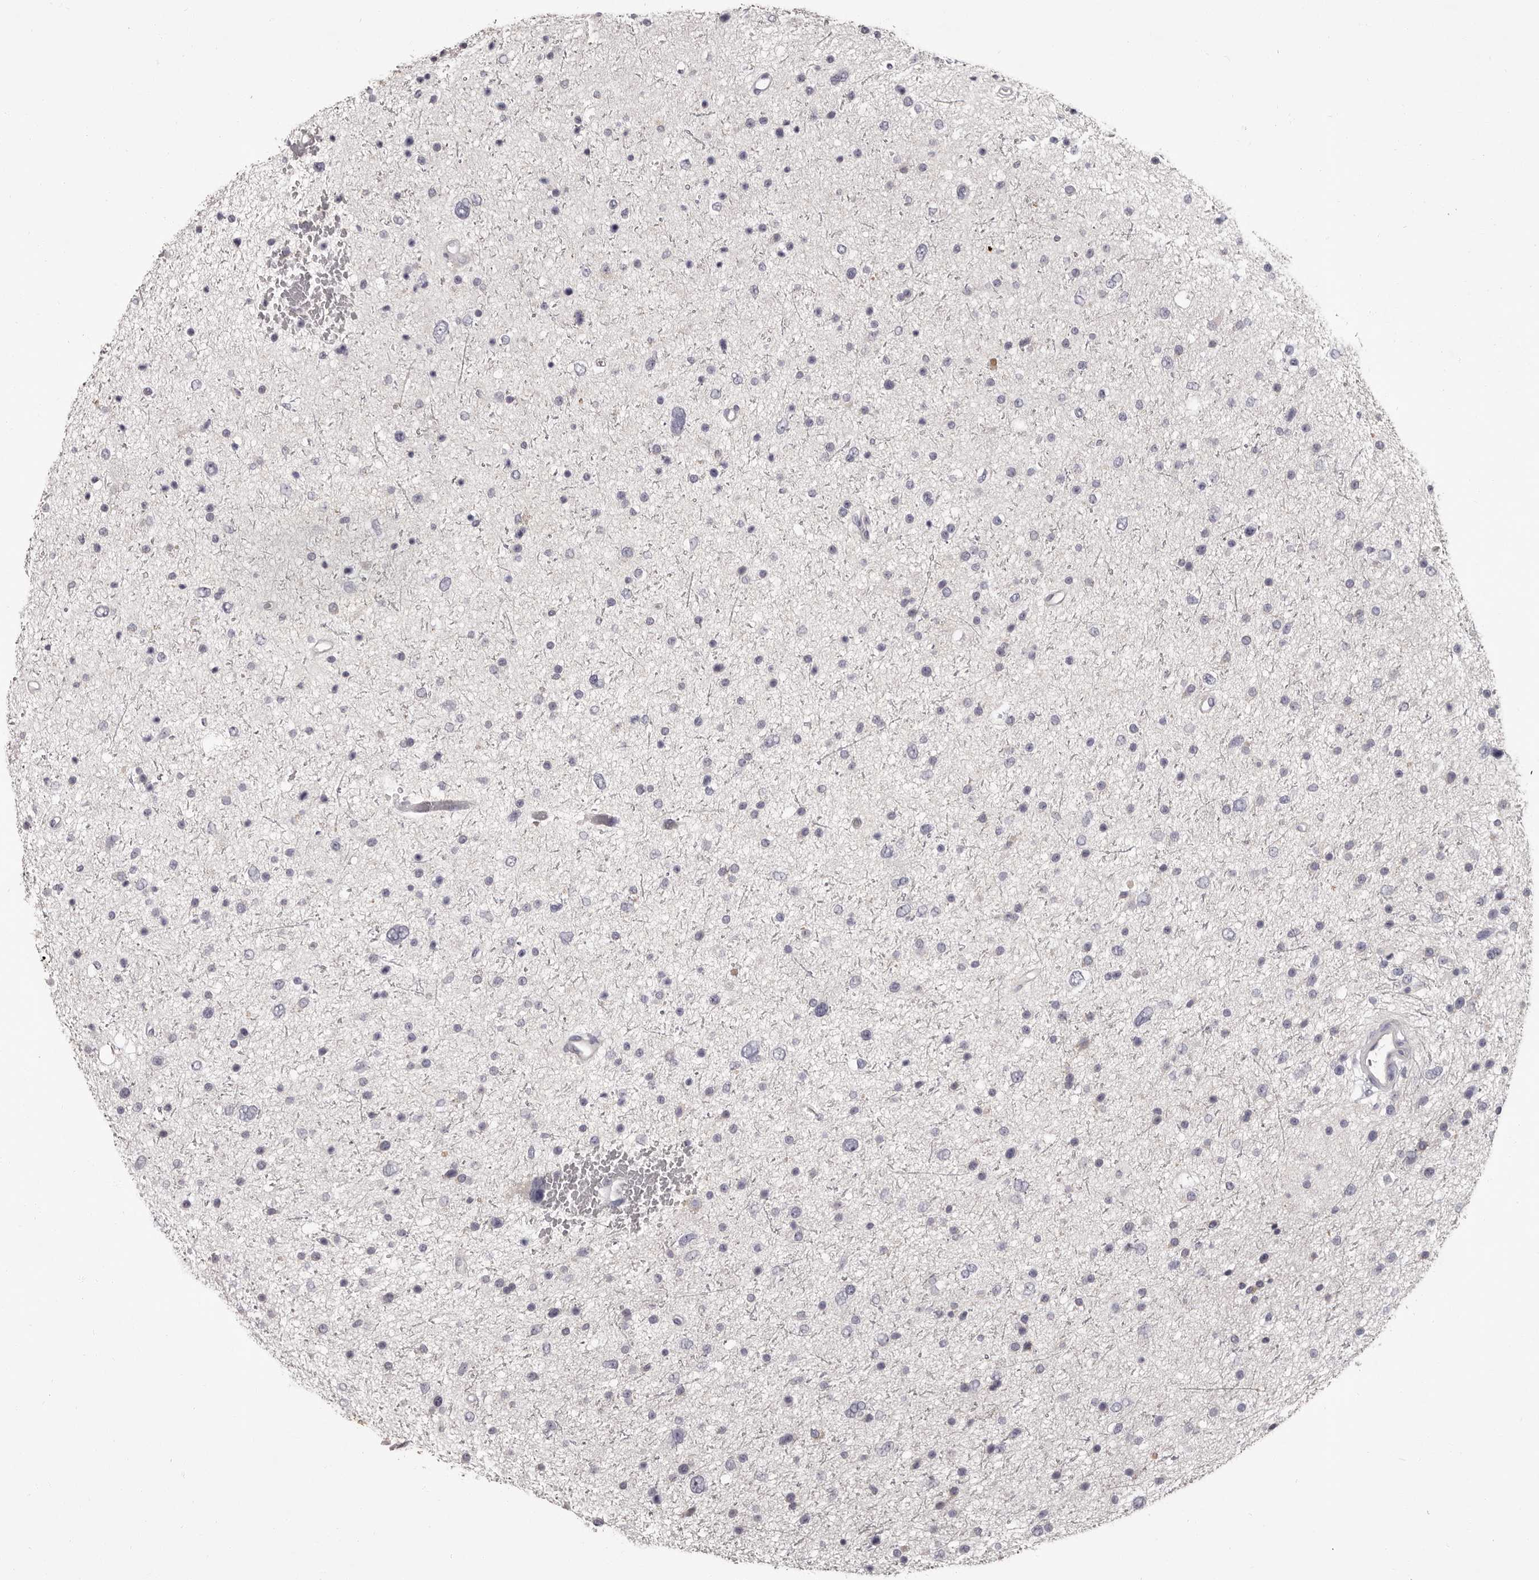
{"staining": {"intensity": "negative", "quantity": "none", "location": "none"}, "tissue": "glioma", "cell_type": "Tumor cells", "image_type": "cancer", "snomed": [{"axis": "morphology", "description": "Glioma, malignant, Low grade"}, {"axis": "topography", "description": "Brain"}], "caption": "Malignant glioma (low-grade) was stained to show a protein in brown. There is no significant expression in tumor cells.", "gene": "APEH", "patient": {"sex": "female", "age": 37}}